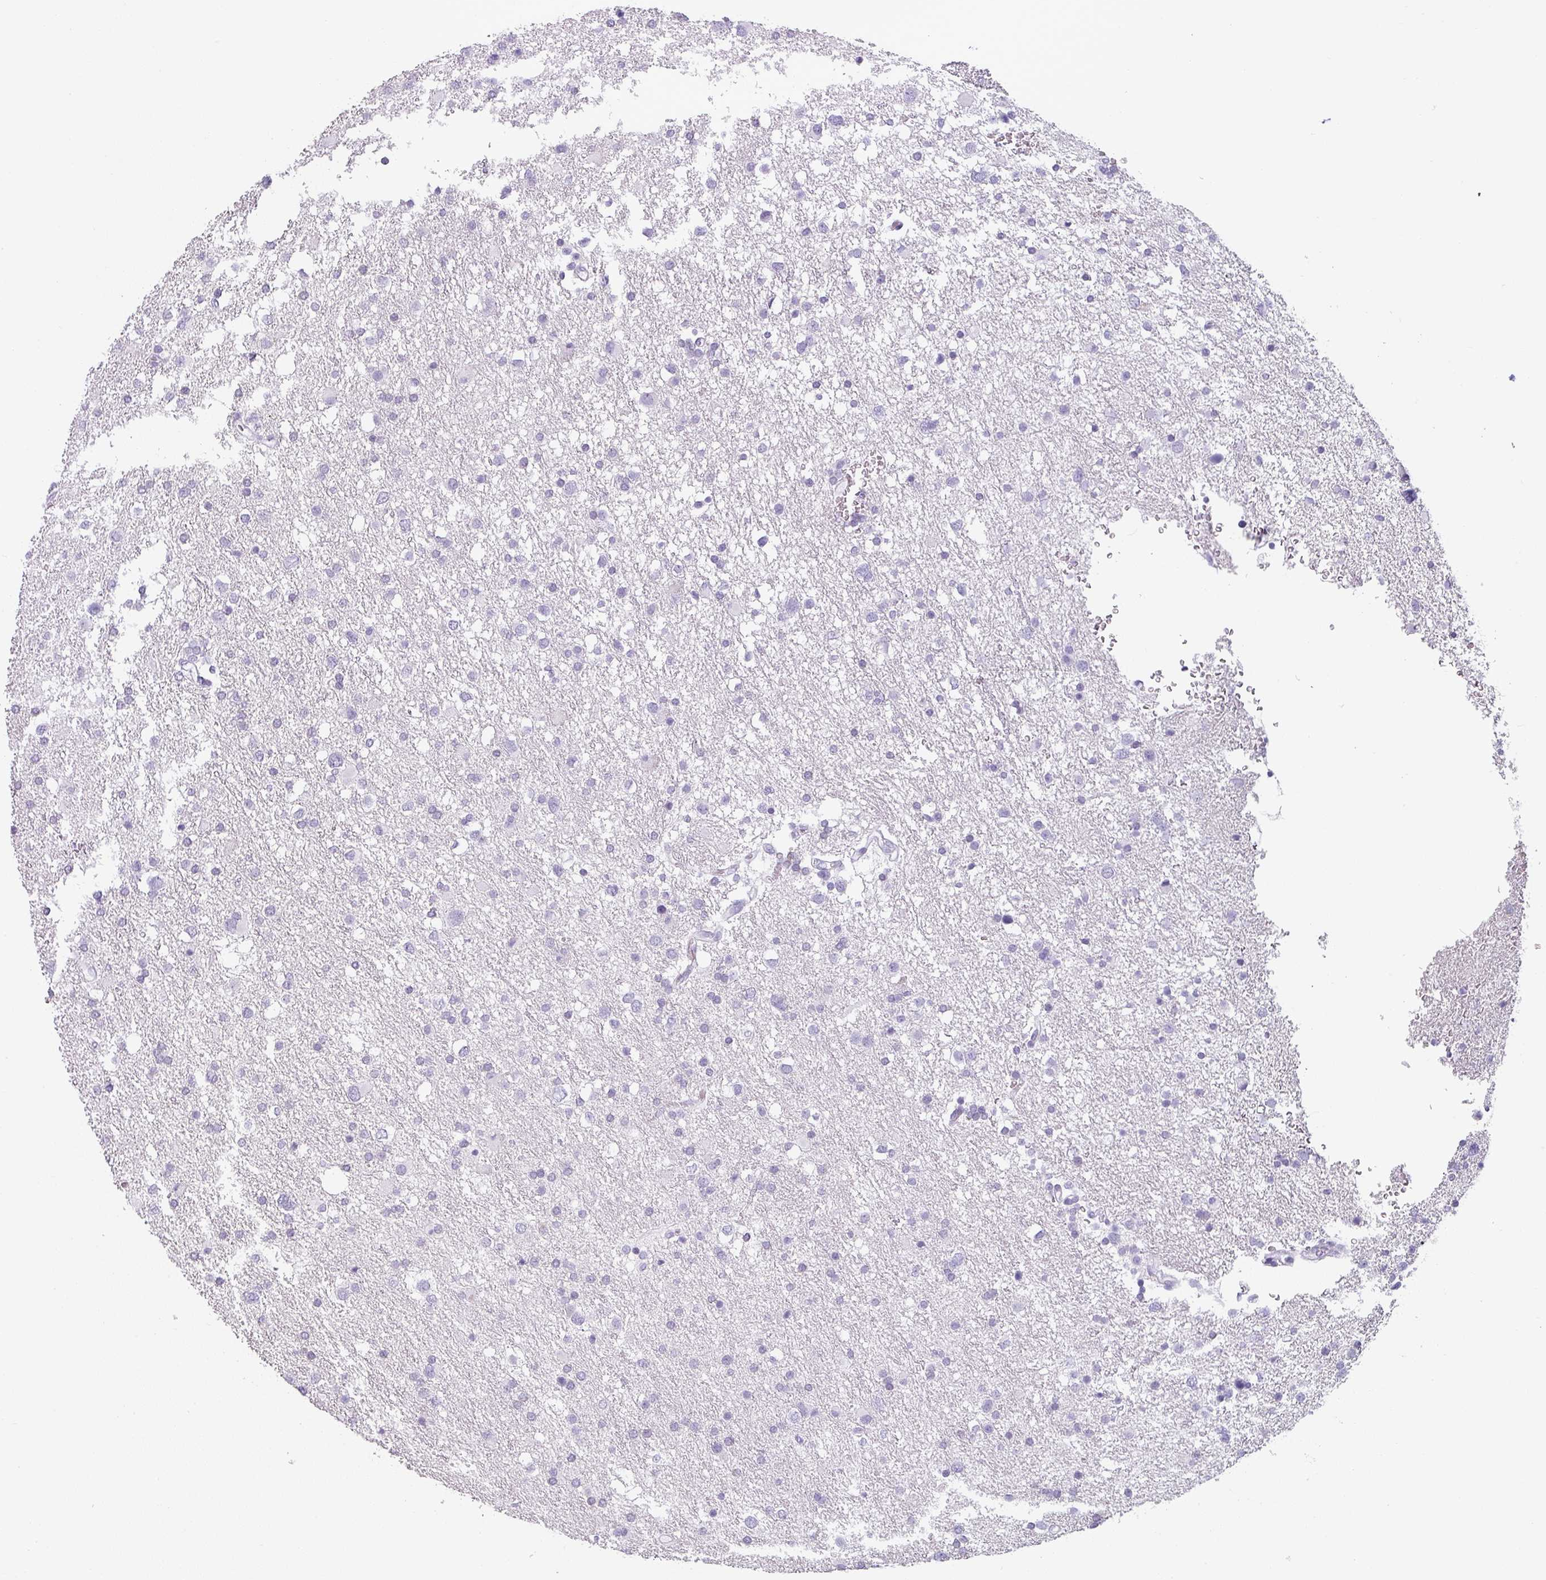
{"staining": {"intensity": "negative", "quantity": "none", "location": "none"}, "tissue": "glioma", "cell_type": "Tumor cells", "image_type": "cancer", "snomed": [{"axis": "morphology", "description": "Glioma, malignant, Low grade"}, {"axis": "topography", "description": "Brain"}], "caption": "A high-resolution photomicrograph shows immunohistochemistry staining of malignant glioma (low-grade), which demonstrates no significant positivity in tumor cells. (Stains: DAB immunohistochemistry (IHC) with hematoxylin counter stain, Microscopy: brightfield microscopy at high magnification).", "gene": "SFTPA1", "patient": {"sex": "female", "age": 32}}